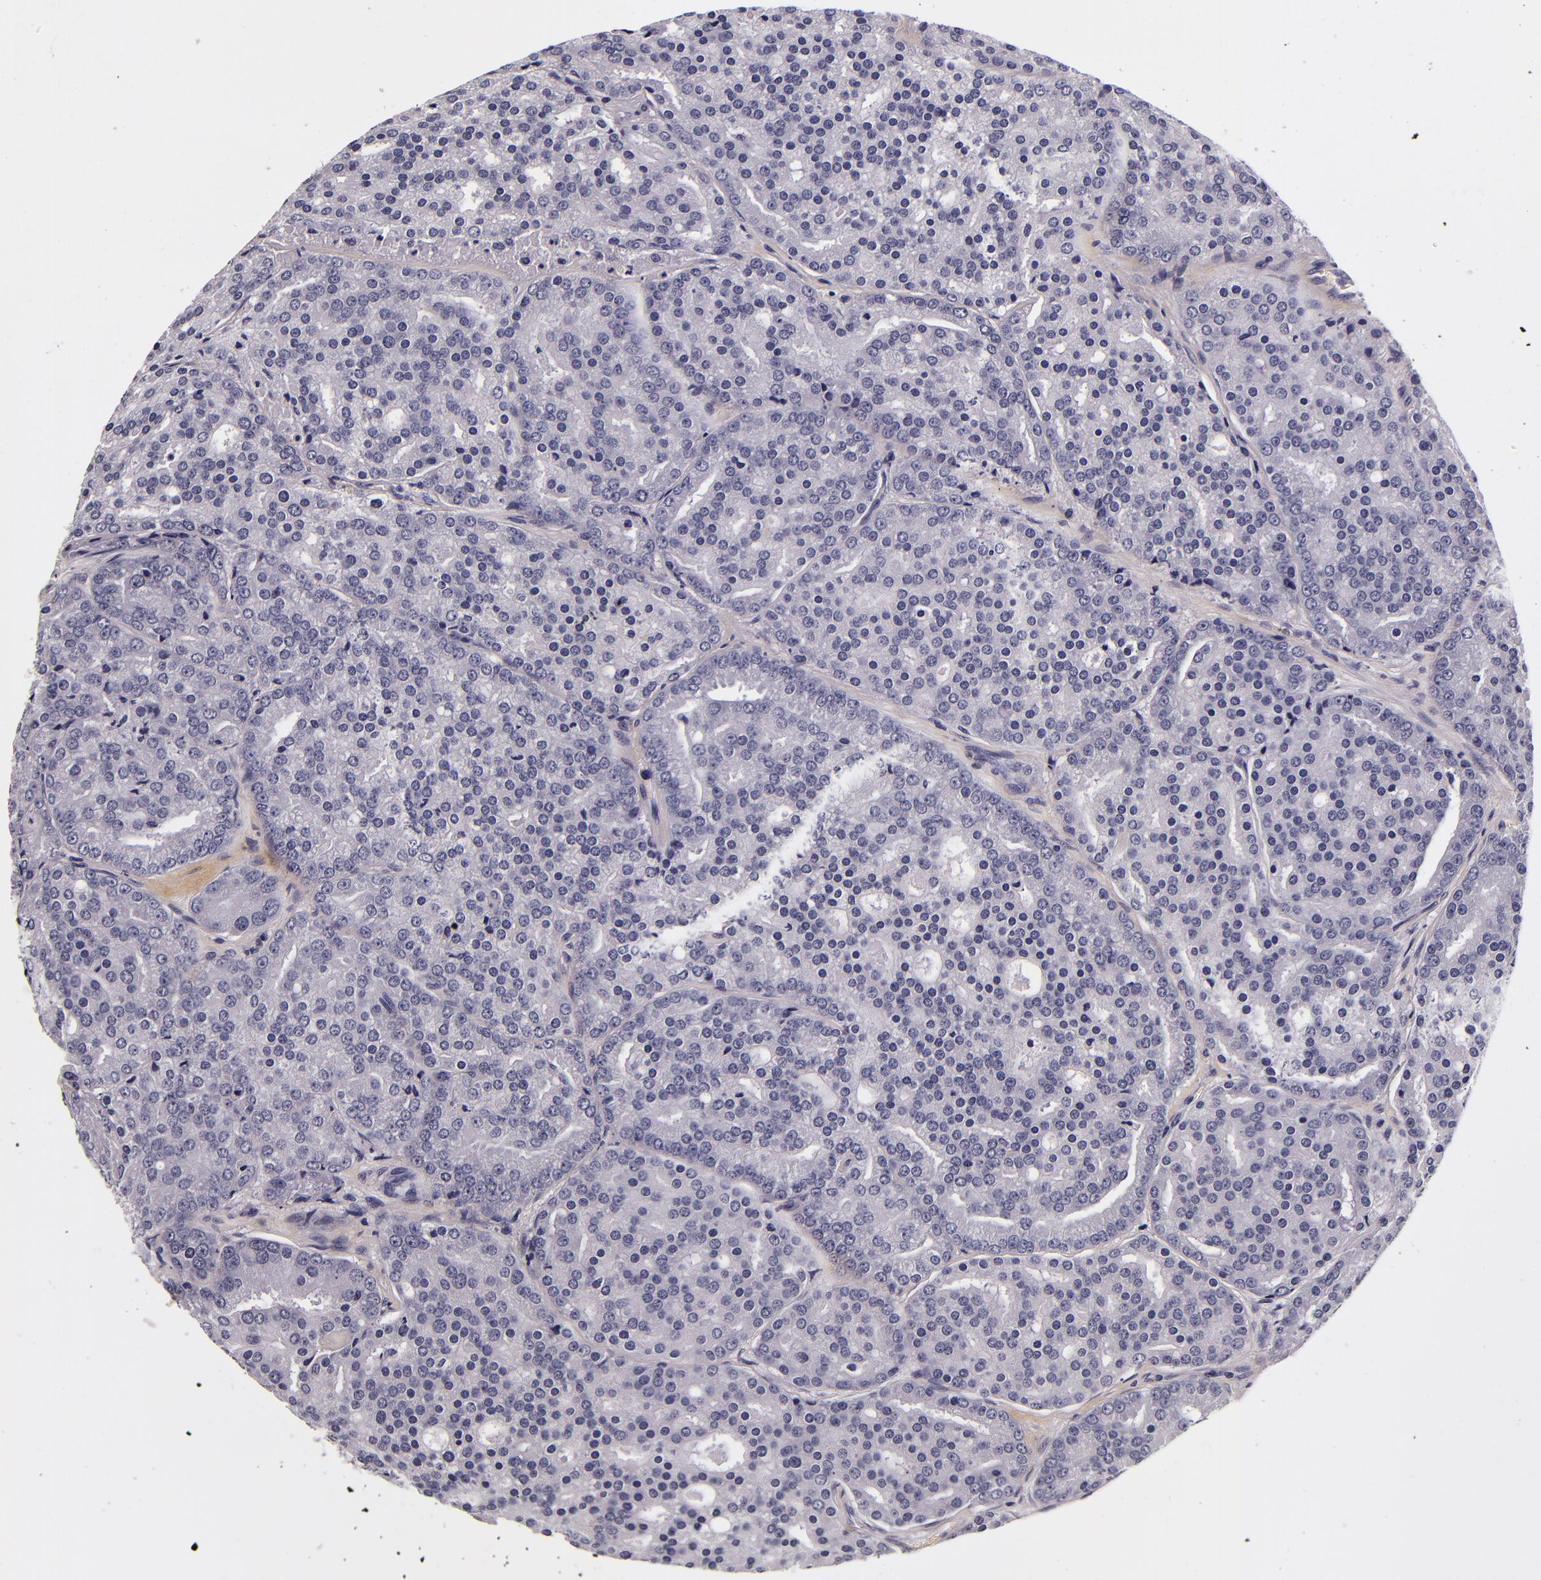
{"staining": {"intensity": "negative", "quantity": "none", "location": "none"}, "tissue": "prostate cancer", "cell_type": "Tumor cells", "image_type": "cancer", "snomed": [{"axis": "morphology", "description": "Adenocarcinoma, High grade"}, {"axis": "topography", "description": "Prostate"}], "caption": "IHC histopathology image of neoplastic tissue: human prostate cancer stained with DAB (3,3'-diaminobenzidine) displays no significant protein expression in tumor cells.", "gene": "FBN1", "patient": {"sex": "male", "age": 64}}